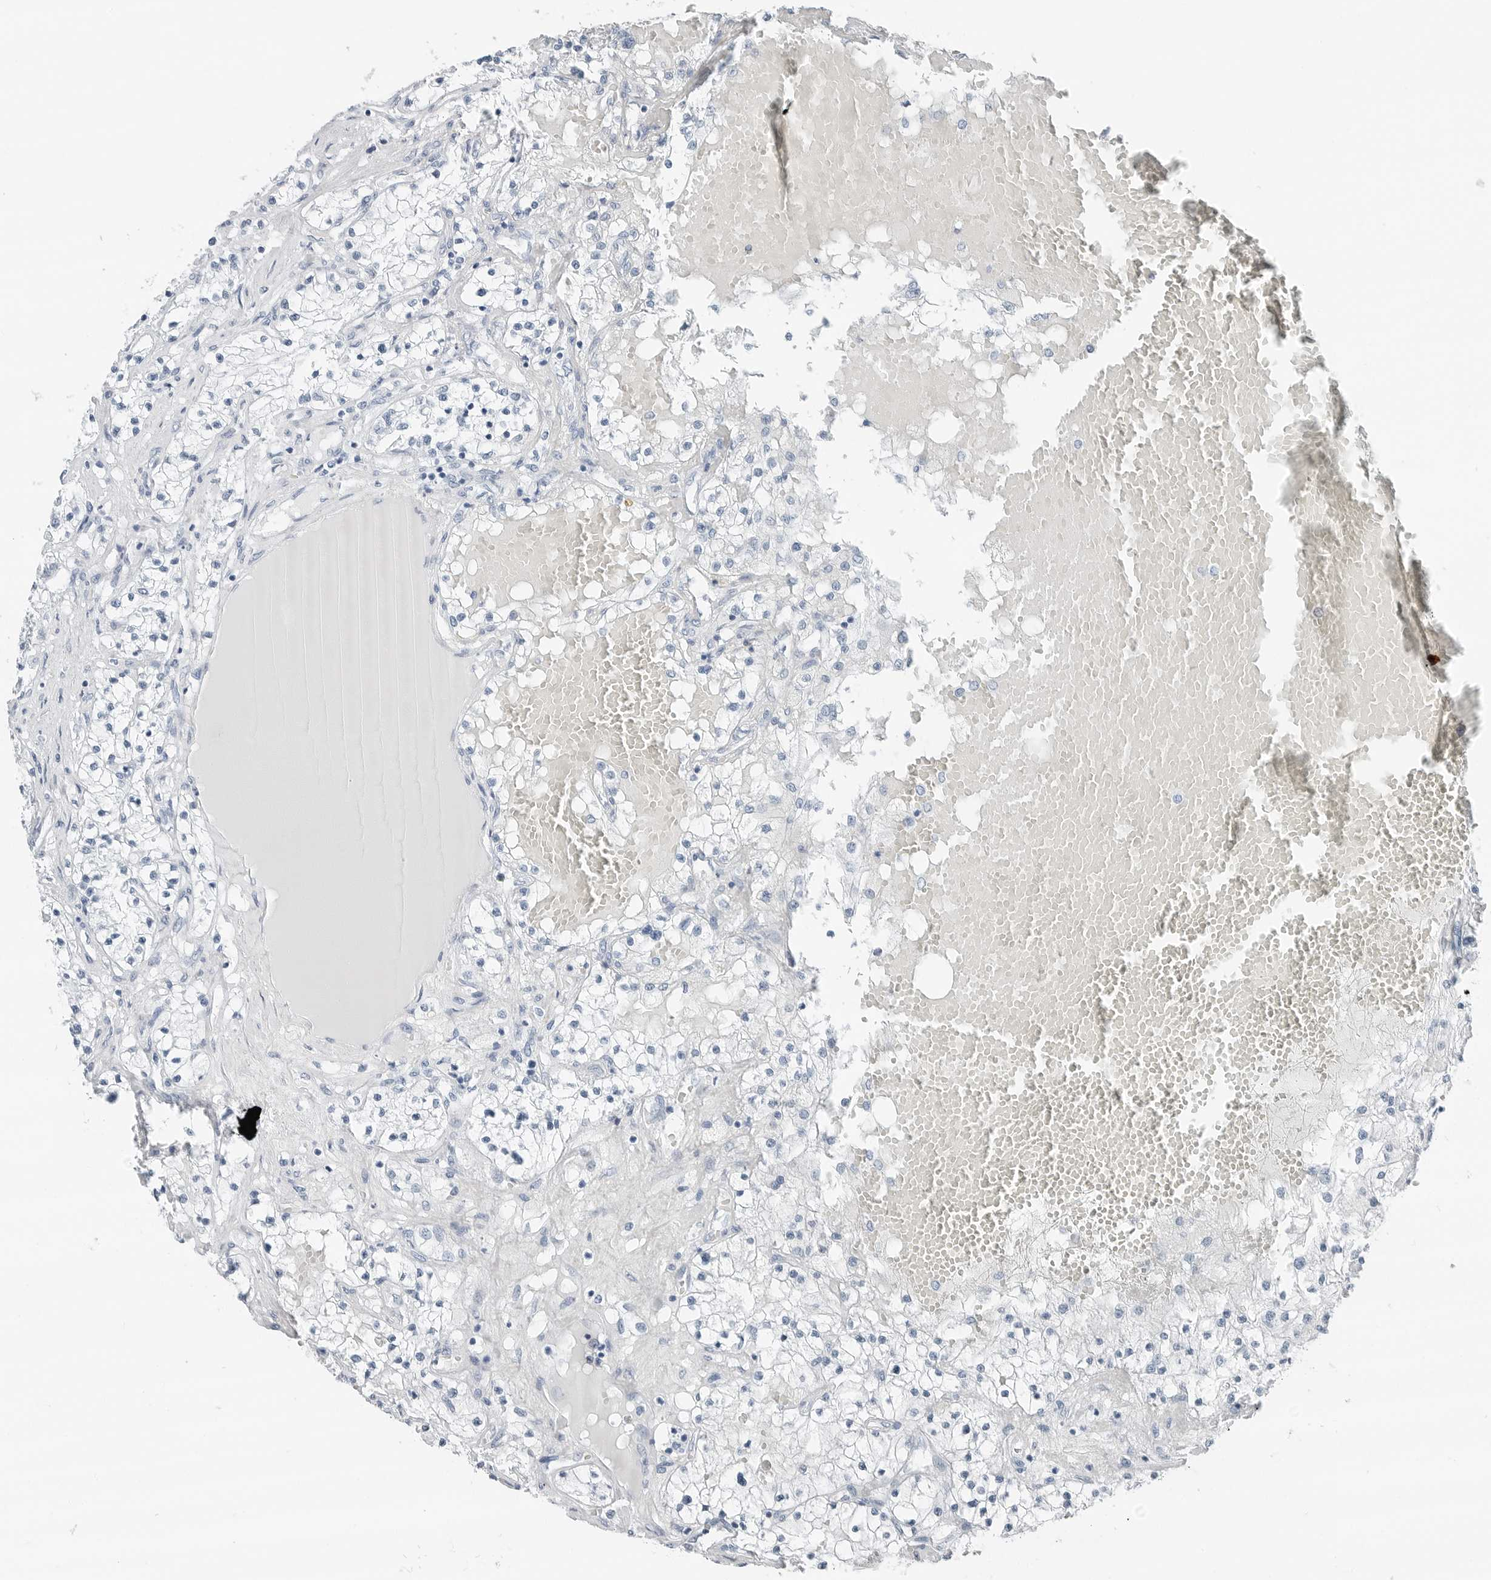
{"staining": {"intensity": "negative", "quantity": "none", "location": "none"}, "tissue": "renal cancer", "cell_type": "Tumor cells", "image_type": "cancer", "snomed": [{"axis": "morphology", "description": "Normal tissue, NOS"}, {"axis": "morphology", "description": "Adenocarcinoma, NOS"}, {"axis": "topography", "description": "Kidney"}], "caption": "This is a image of IHC staining of renal cancer, which shows no staining in tumor cells.", "gene": "SLPI", "patient": {"sex": "male", "age": 68}}